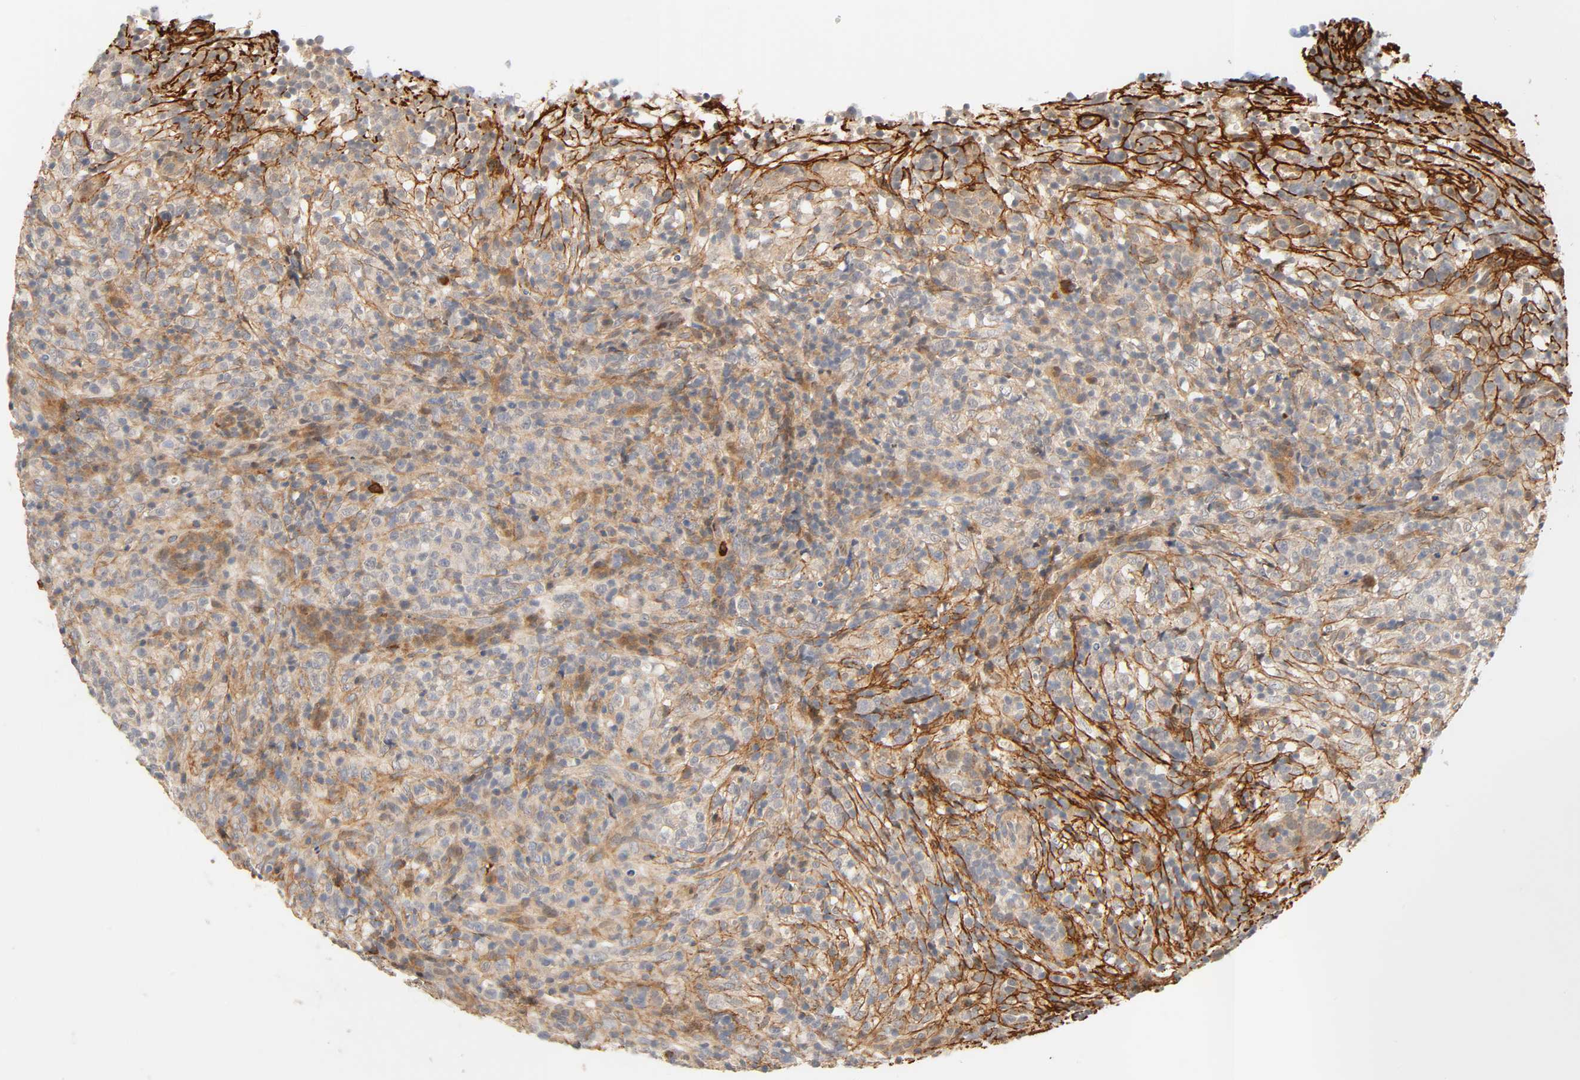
{"staining": {"intensity": "weak", "quantity": "25%-75%", "location": "cytoplasmic/membranous"}, "tissue": "lymphoma", "cell_type": "Tumor cells", "image_type": "cancer", "snomed": [{"axis": "morphology", "description": "Malignant lymphoma, non-Hodgkin's type, High grade"}, {"axis": "topography", "description": "Lymph node"}], "caption": "Immunohistochemistry histopathology image of malignant lymphoma, non-Hodgkin's type (high-grade) stained for a protein (brown), which displays low levels of weak cytoplasmic/membranous positivity in about 25%-75% of tumor cells.", "gene": "CACNA1G", "patient": {"sex": "female", "age": 76}}